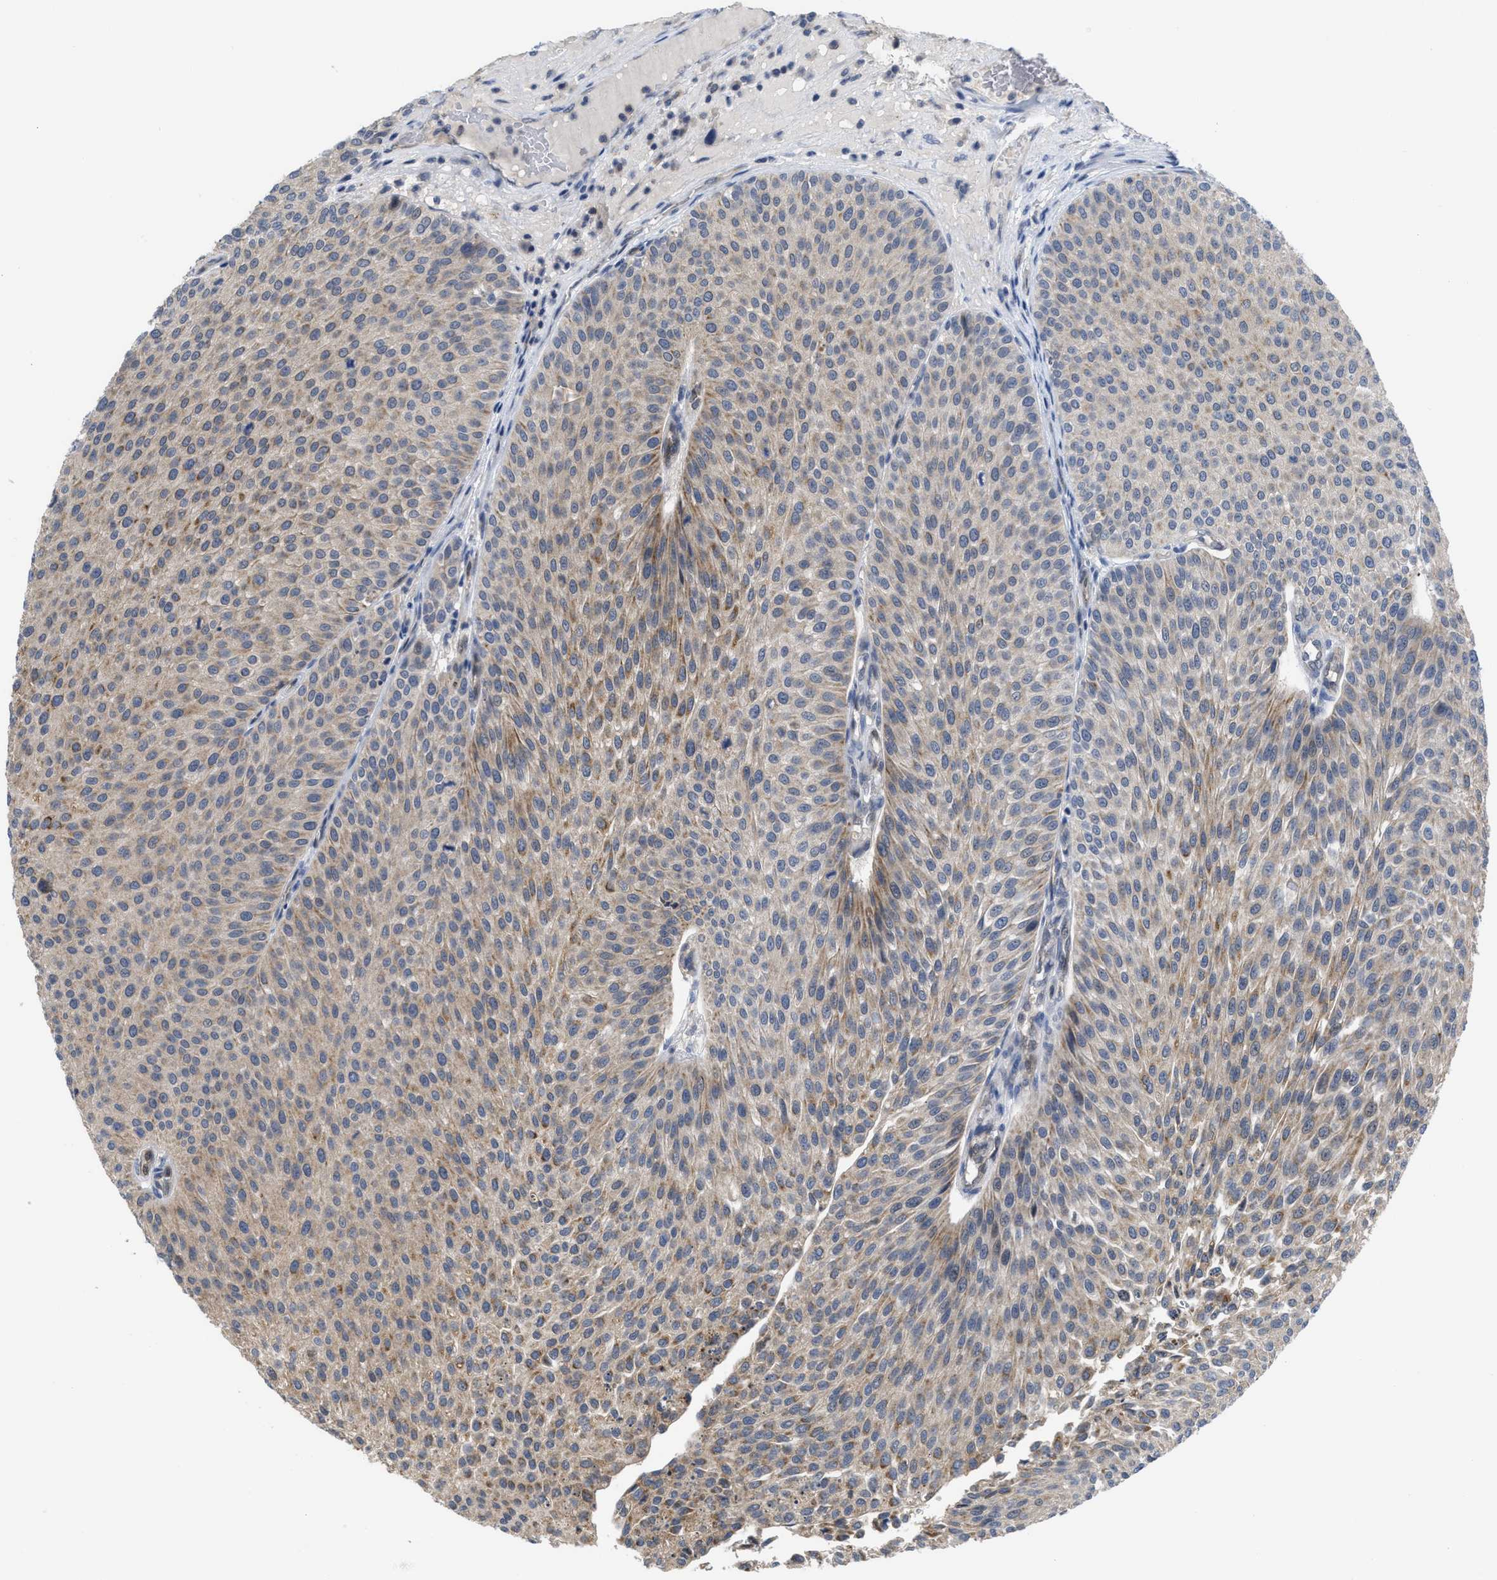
{"staining": {"intensity": "weak", "quantity": "25%-75%", "location": "cytoplasmic/membranous"}, "tissue": "urothelial cancer", "cell_type": "Tumor cells", "image_type": "cancer", "snomed": [{"axis": "morphology", "description": "Urothelial carcinoma, Low grade"}, {"axis": "topography", "description": "Smooth muscle"}, {"axis": "topography", "description": "Urinary bladder"}], "caption": "Weak cytoplasmic/membranous staining is appreciated in approximately 25%-75% of tumor cells in low-grade urothelial carcinoma.", "gene": "LDAF1", "patient": {"sex": "male", "age": 60}}